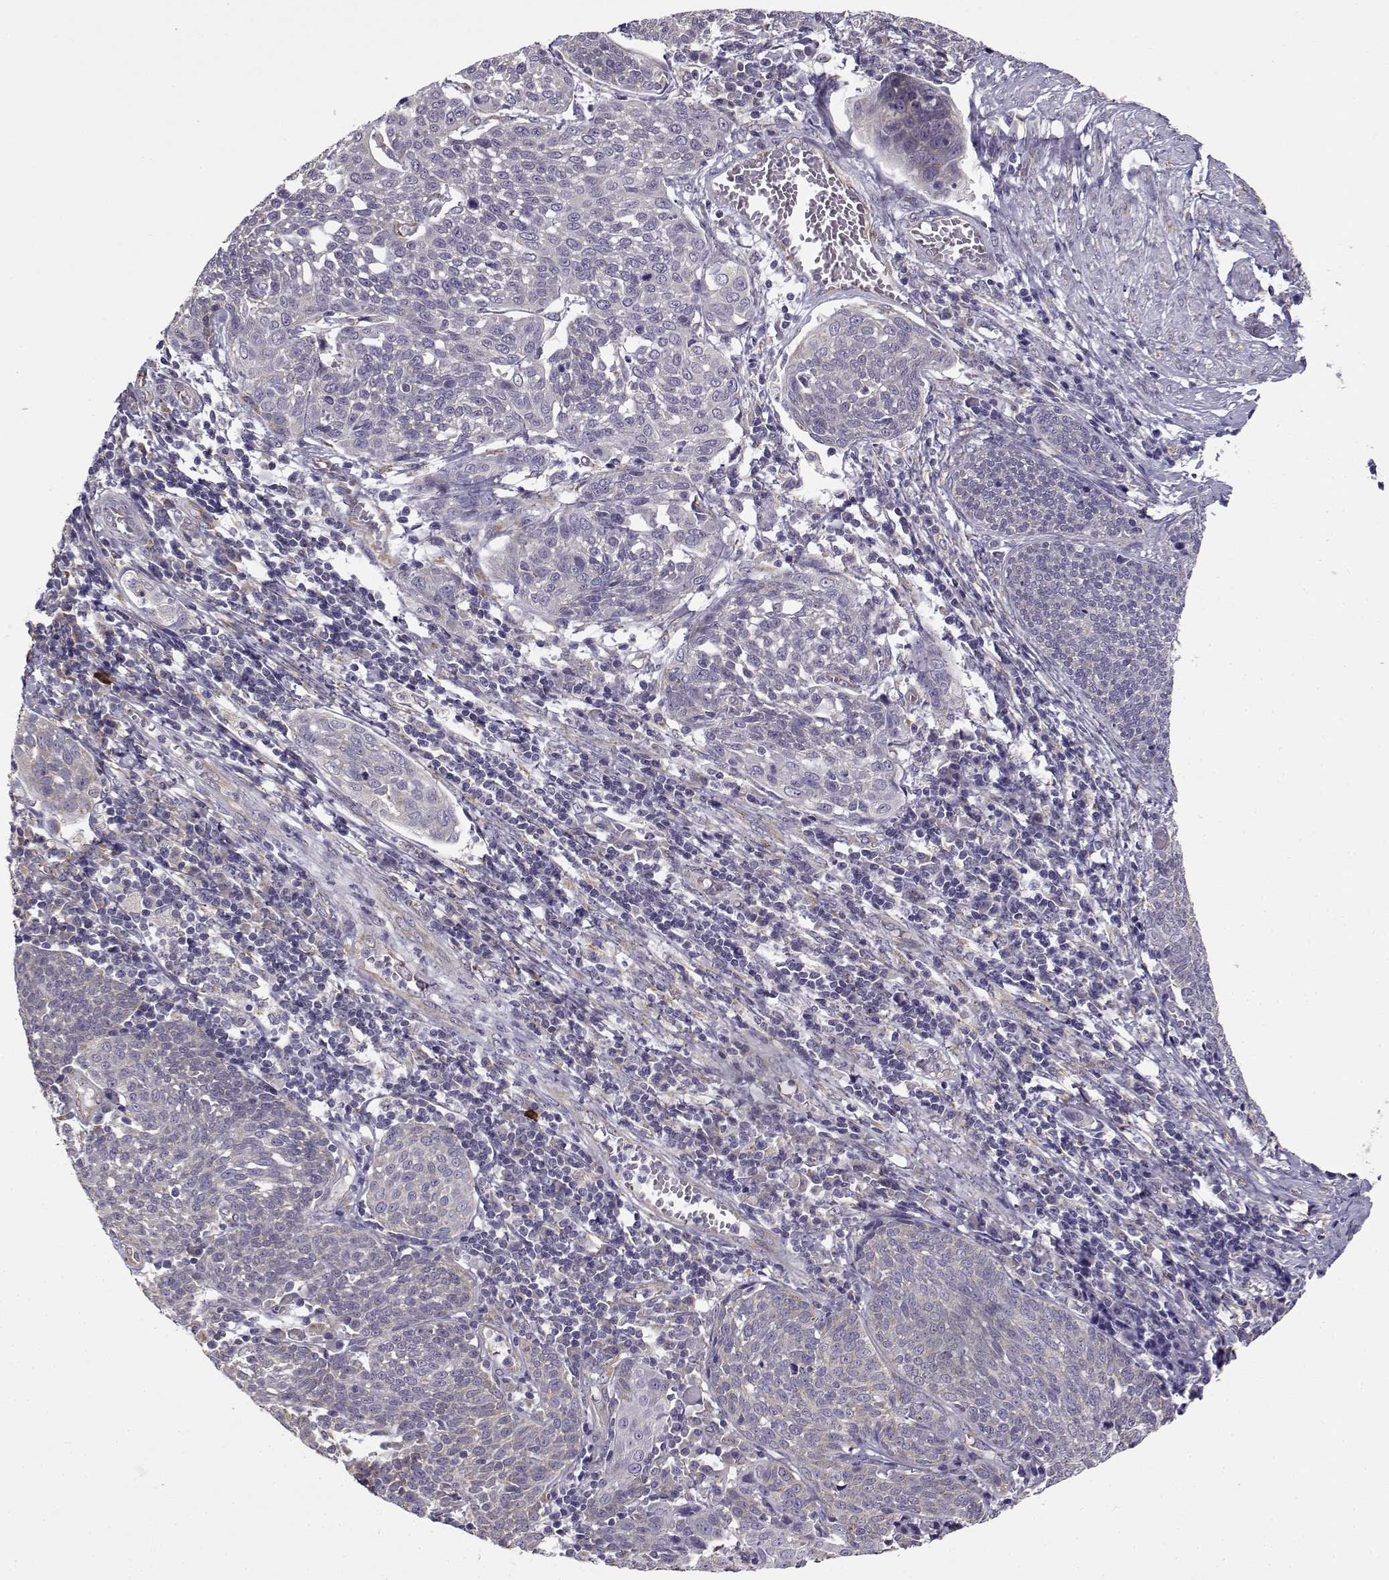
{"staining": {"intensity": "negative", "quantity": "none", "location": "none"}, "tissue": "cervical cancer", "cell_type": "Tumor cells", "image_type": "cancer", "snomed": [{"axis": "morphology", "description": "Squamous cell carcinoma, NOS"}, {"axis": "topography", "description": "Cervix"}], "caption": "A high-resolution image shows IHC staining of cervical cancer, which displays no significant positivity in tumor cells. The staining is performed using DAB brown chromogen with nuclei counter-stained in using hematoxylin.", "gene": "BEND6", "patient": {"sex": "female", "age": 34}}